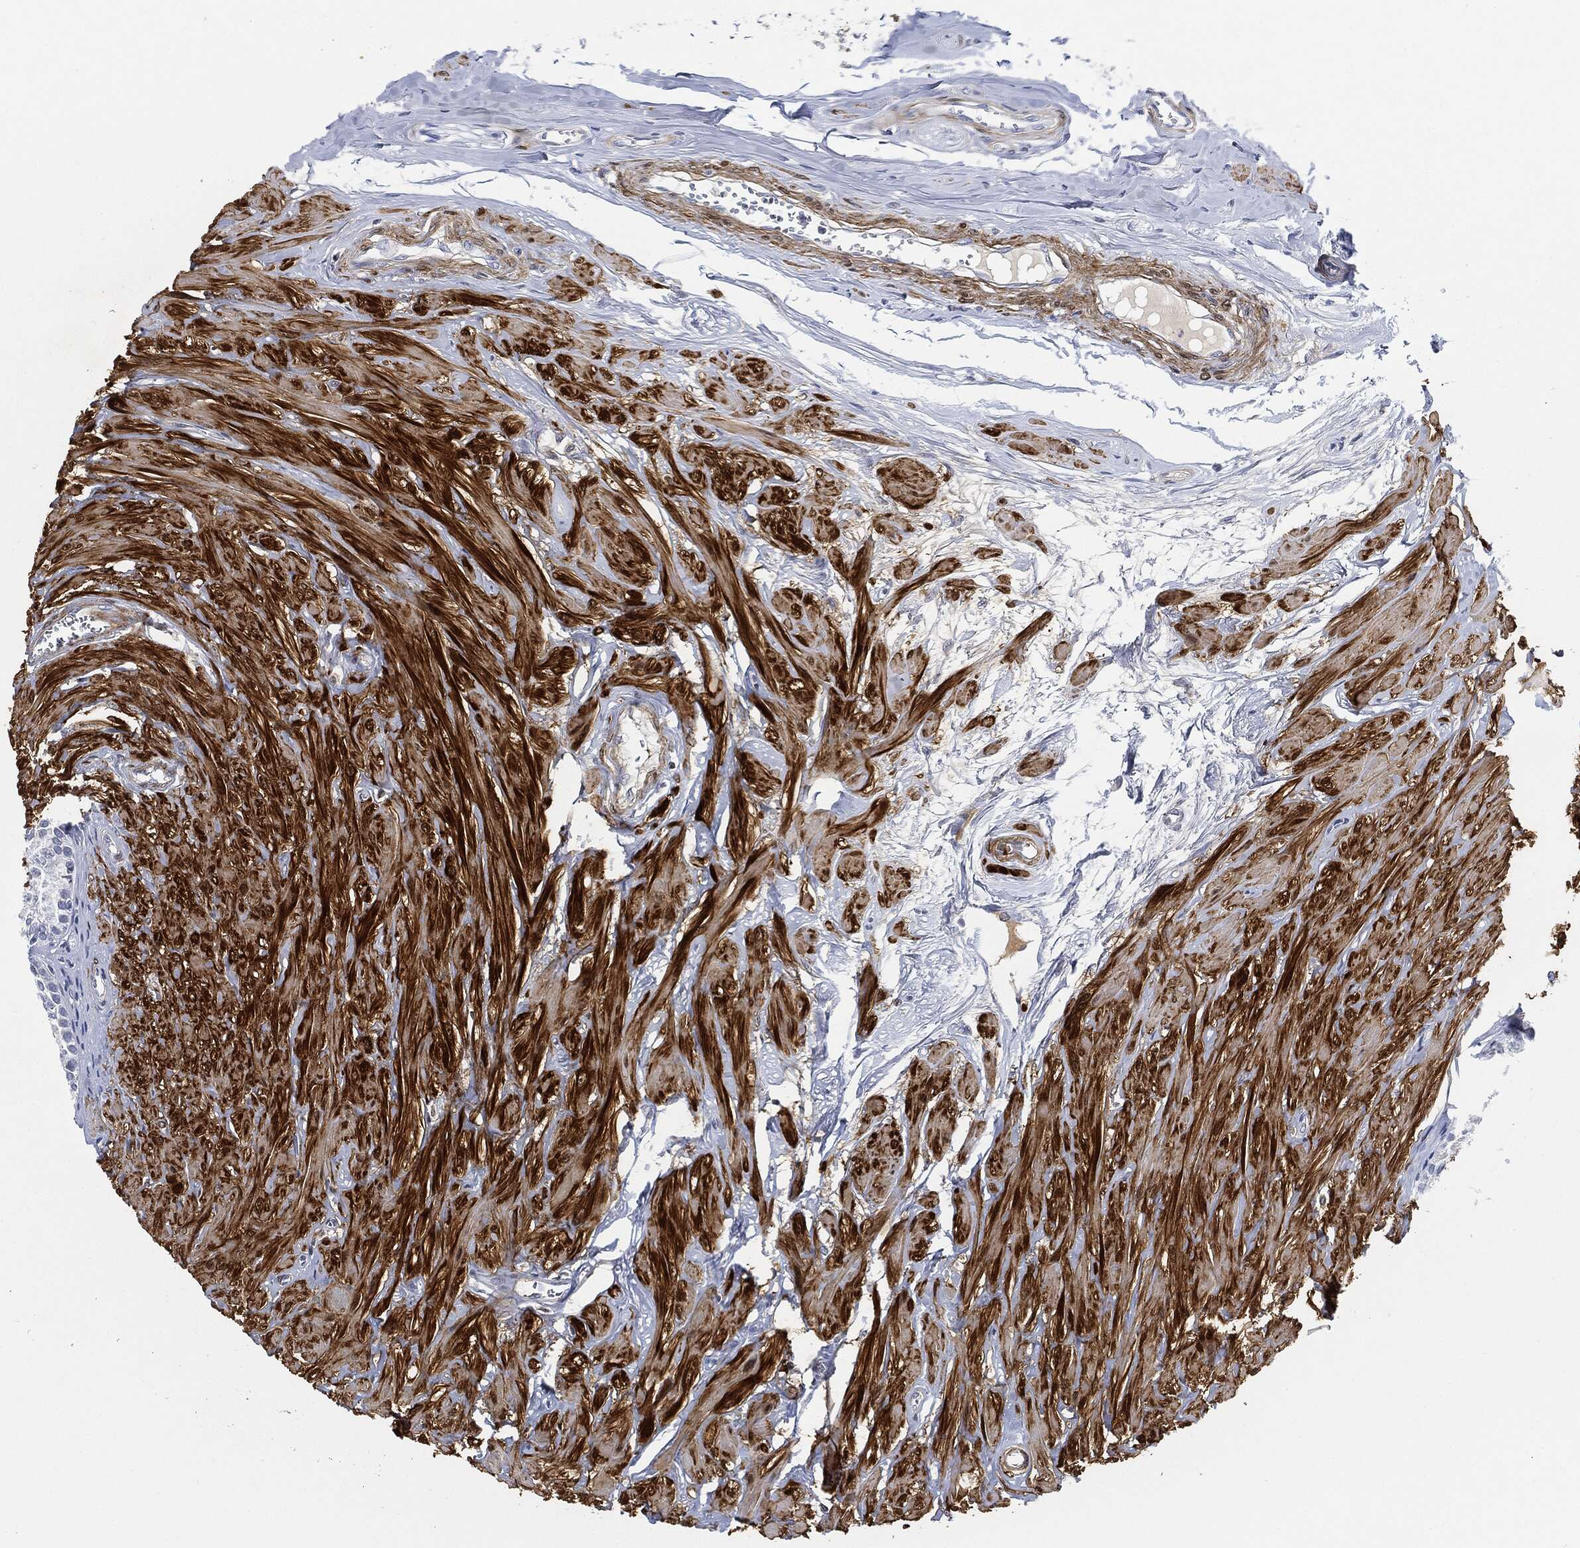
{"staining": {"intensity": "negative", "quantity": "none", "location": "none"}, "tissue": "epididymis", "cell_type": "Glandular cells", "image_type": "normal", "snomed": [{"axis": "morphology", "description": "Normal tissue, NOS"}, {"axis": "topography", "description": "Epididymis"}], "caption": "Photomicrograph shows no protein staining in glandular cells of benign epididymis. (DAB immunohistochemistry with hematoxylin counter stain).", "gene": "TAGLN", "patient": {"sex": "male", "age": 33}}